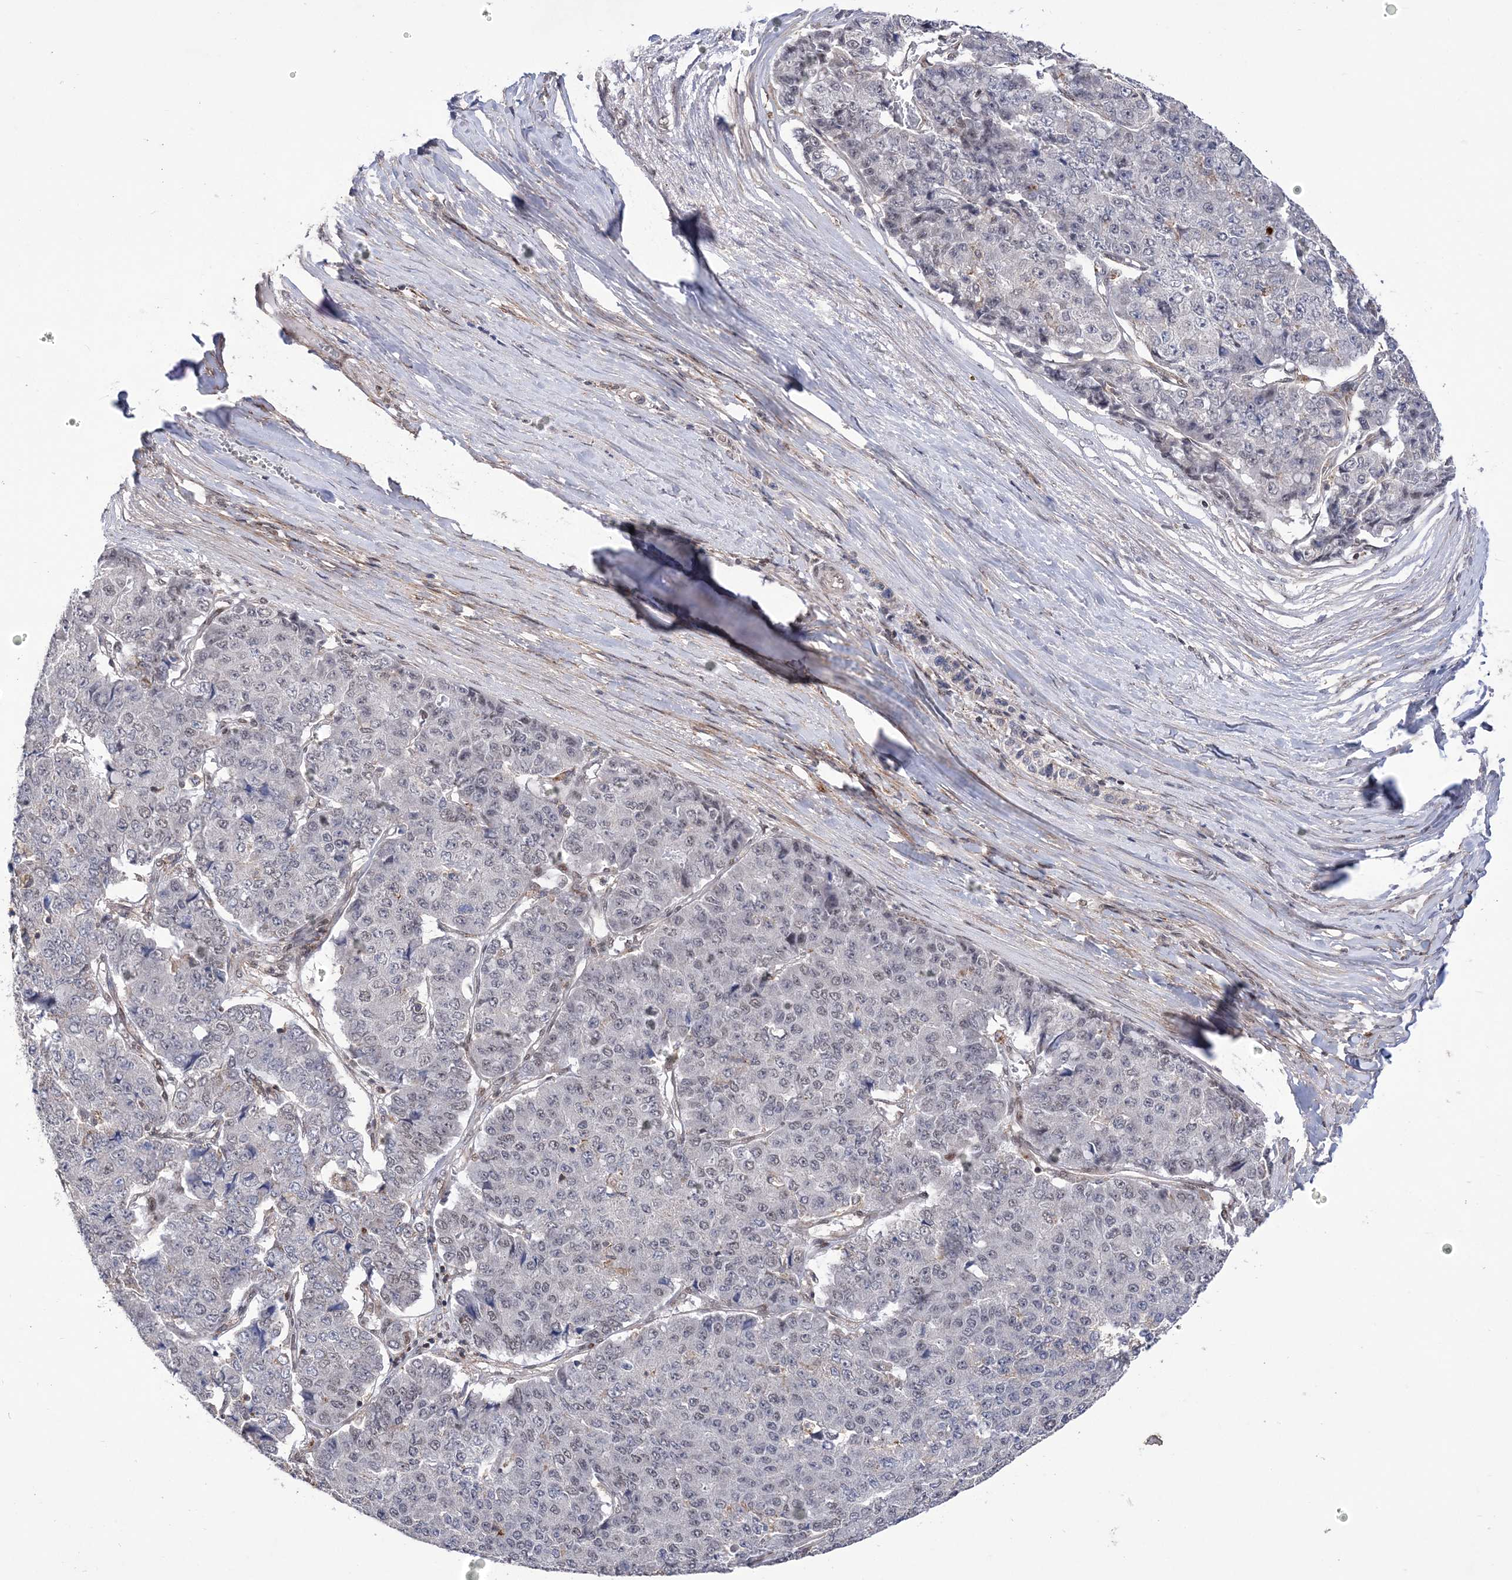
{"staining": {"intensity": "negative", "quantity": "none", "location": "none"}, "tissue": "pancreatic cancer", "cell_type": "Tumor cells", "image_type": "cancer", "snomed": [{"axis": "morphology", "description": "Adenocarcinoma, NOS"}, {"axis": "topography", "description": "Pancreas"}], "caption": "This photomicrograph is of adenocarcinoma (pancreatic) stained with immunohistochemistry (IHC) to label a protein in brown with the nuclei are counter-stained blue. There is no staining in tumor cells.", "gene": "BOD1L1", "patient": {"sex": "male", "age": 50}}